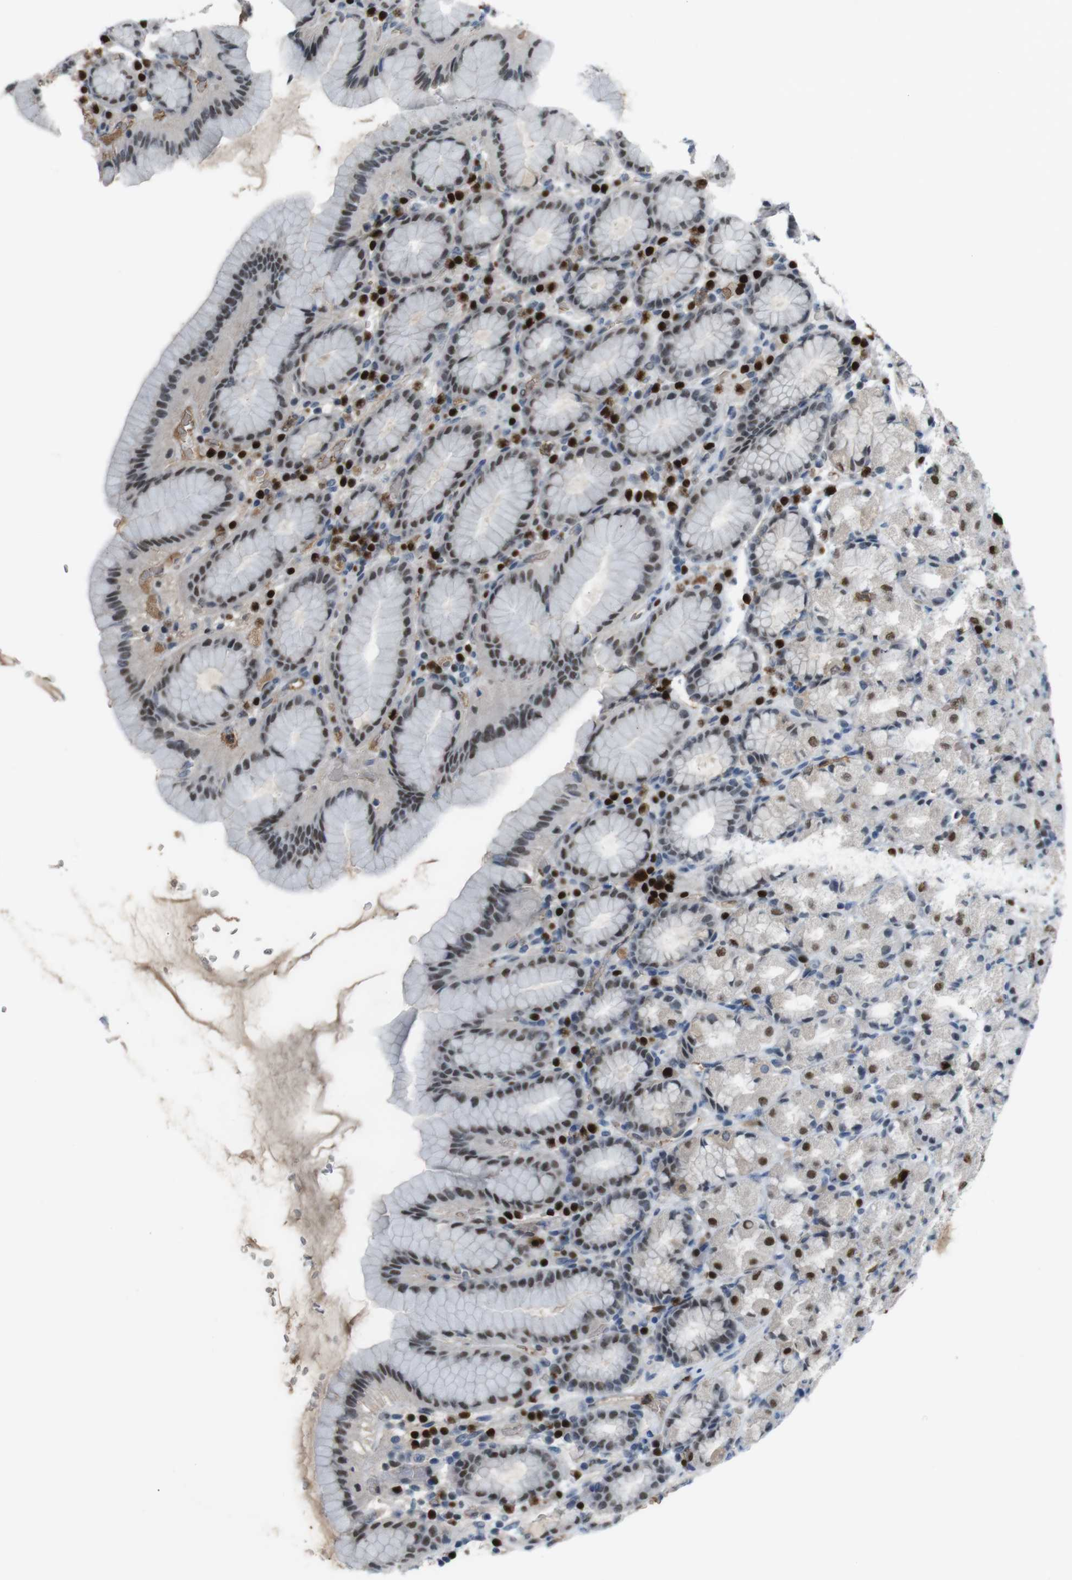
{"staining": {"intensity": "strong", "quantity": "25%-75%", "location": "nuclear"}, "tissue": "stomach", "cell_type": "Glandular cells", "image_type": "normal", "snomed": [{"axis": "morphology", "description": "Normal tissue, NOS"}, {"axis": "topography", "description": "Stomach, upper"}], "caption": "A photomicrograph showing strong nuclear staining in approximately 25%-75% of glandular cells in unremarkable stomach, as visualized by brown immunohistochemical staining.", "gene": "SUB1", "patient": {"sex": "male", "age": 68}}